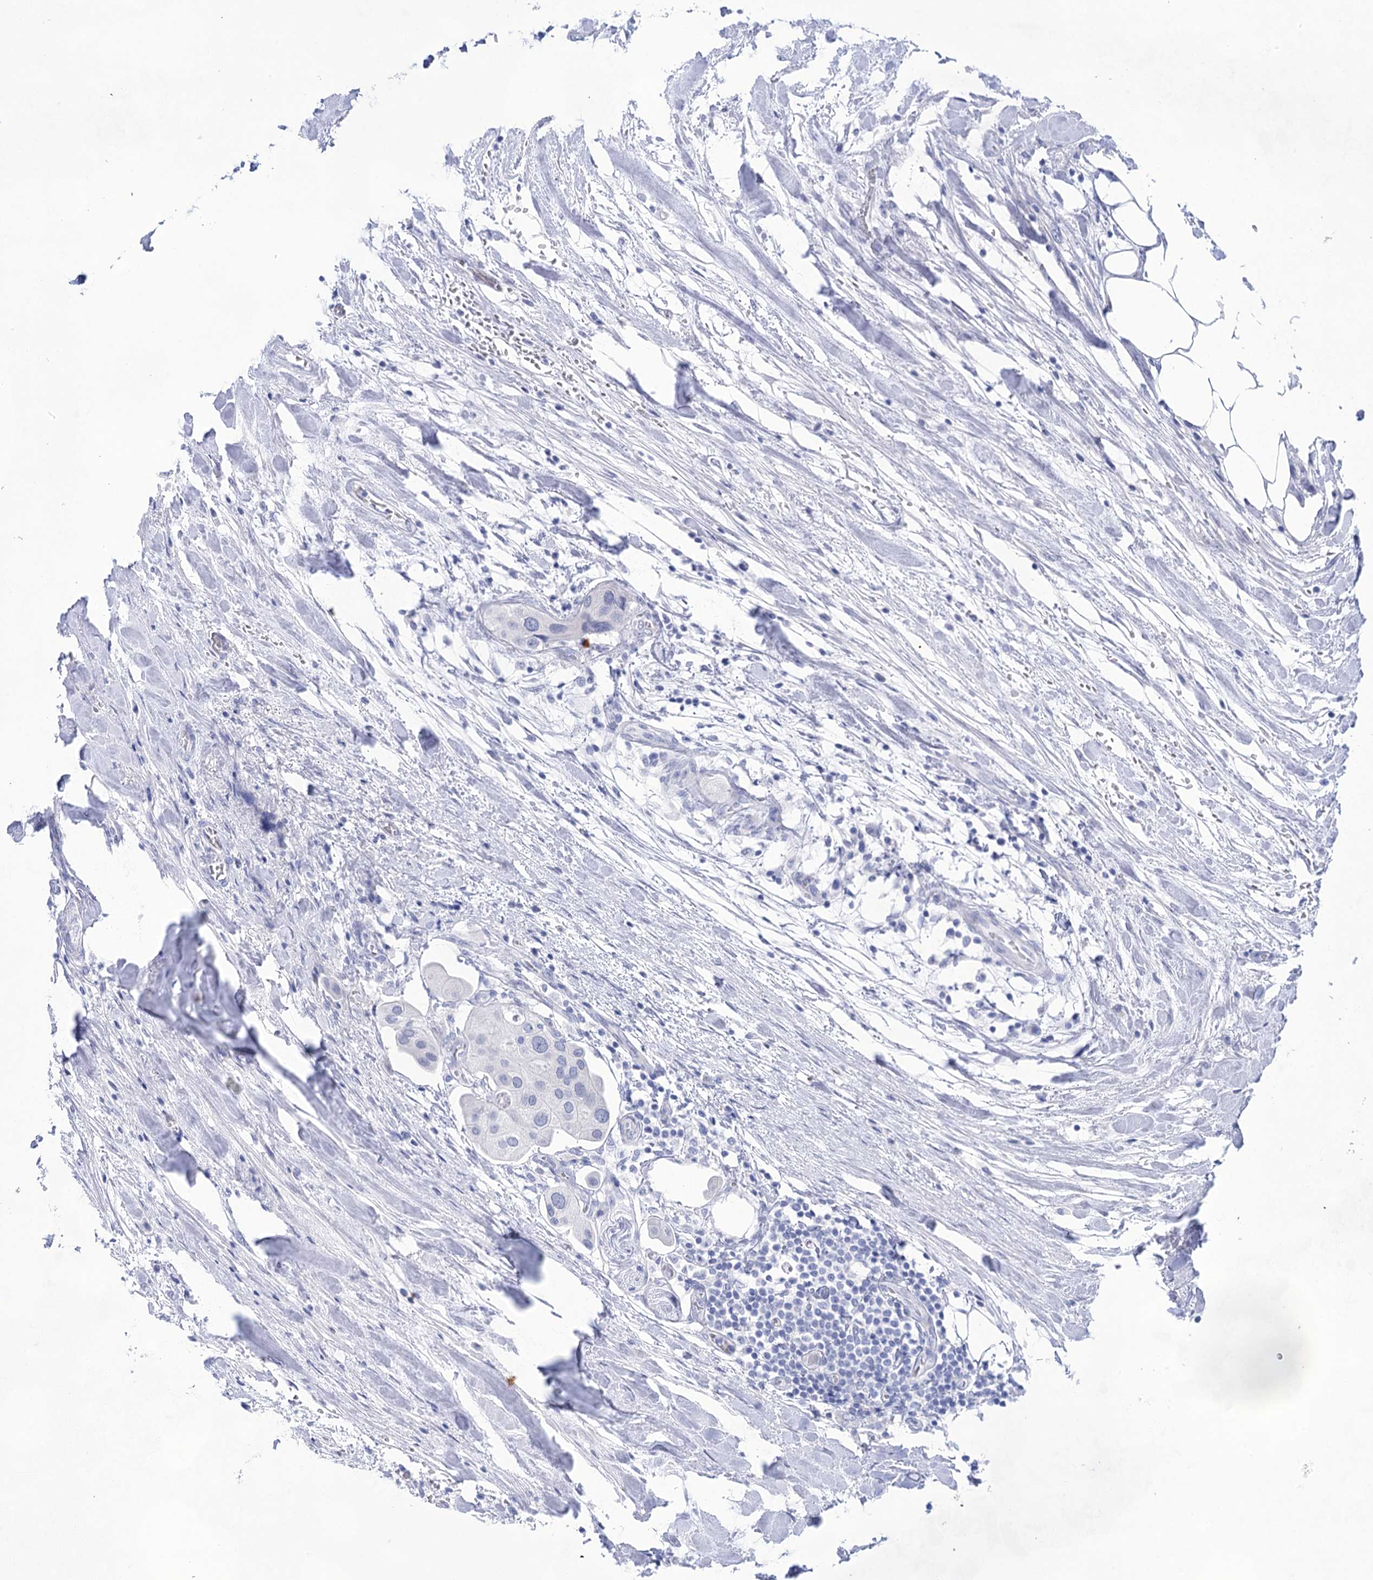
{"staining": {"intensity": "negative", "quantity": "none", "location": "none"}, "tissue": "urothelial cancer", "cell_type": "Tumor cells", "image_type": "cancer", "snomed": [{"axis": "morphology", "description": "Urothelial carcinoma, High grade"}, {"axis": "topography", "description": "Urinary bladder"}], "caption": "A high-resolution micrograph shows immunohistochemistry staining of high-grade urothelial carcinoma, which demonstrates no significant expression in tumor cells.", "gene": "LALBA", "patient": {"sex": "male", "age": 64}}